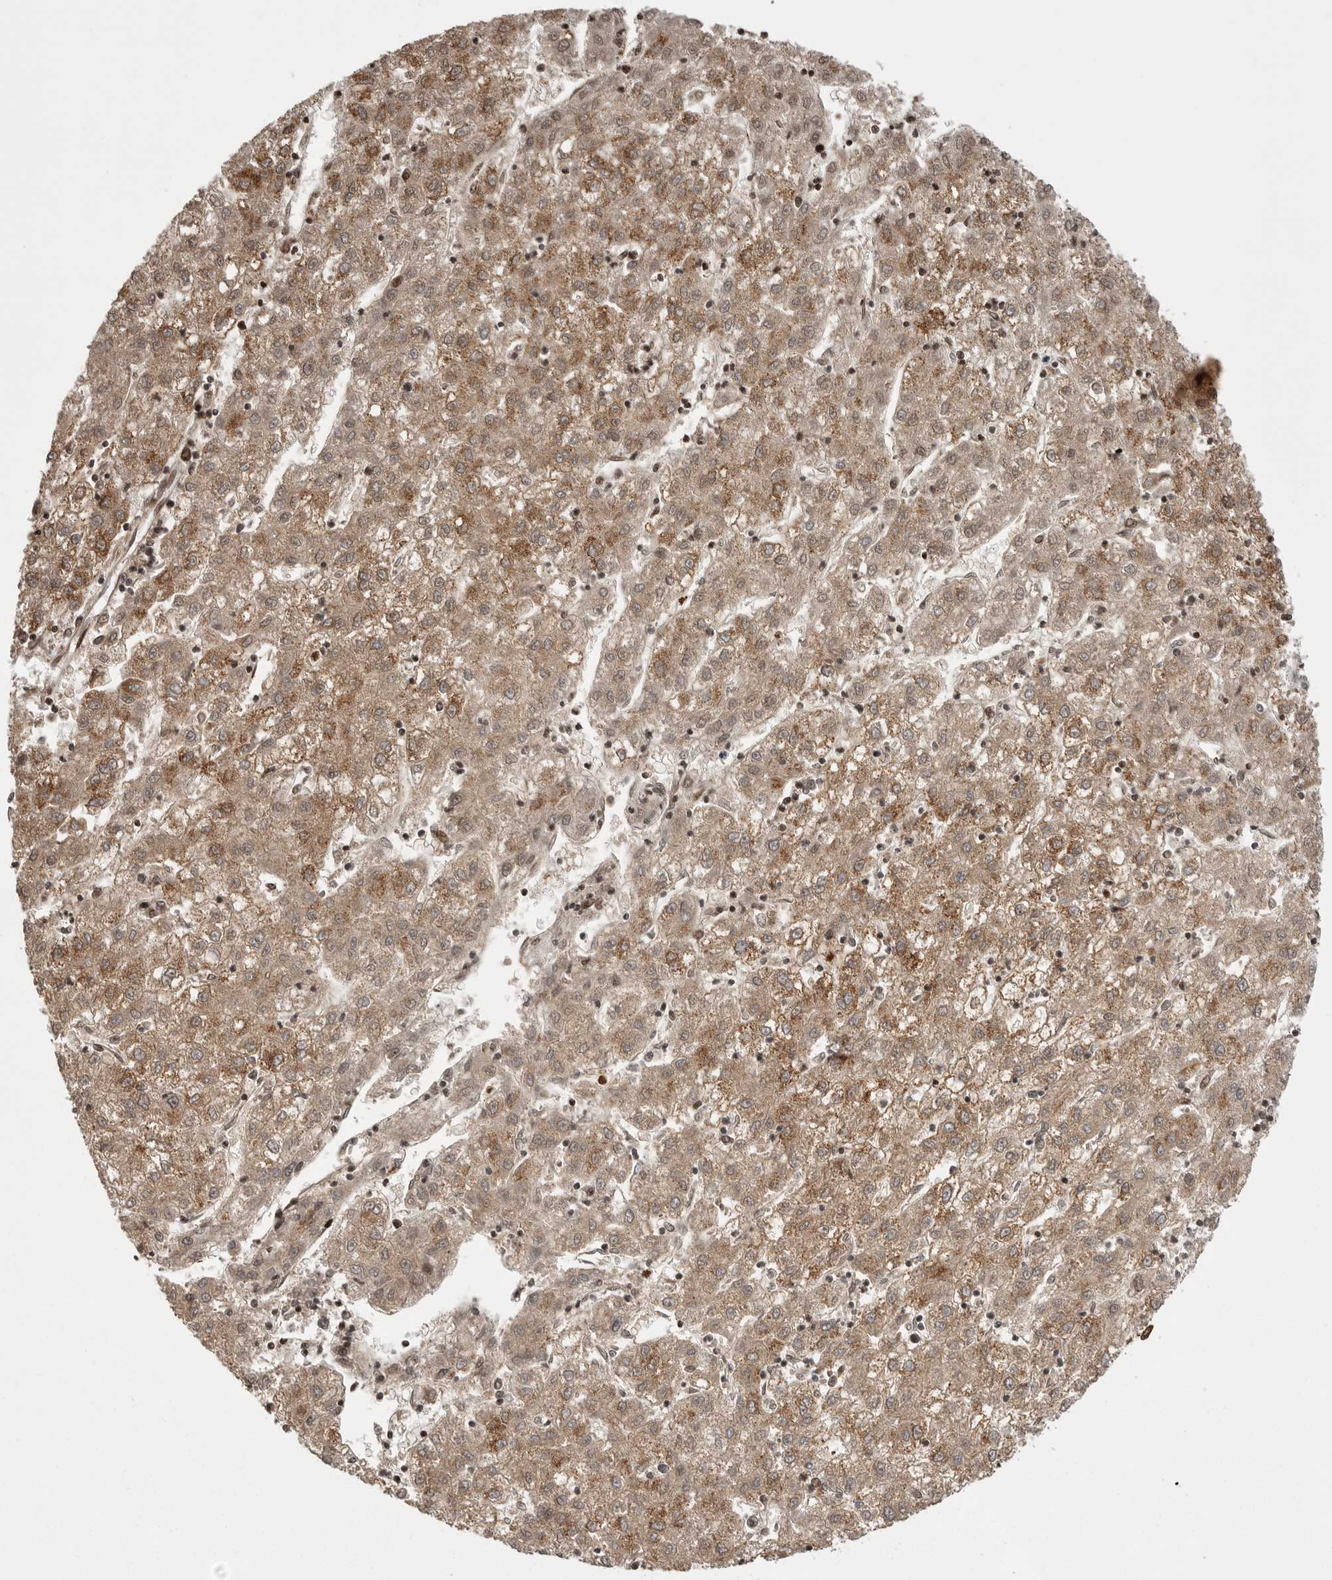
{"staining": {"intensity": "moderate", "quantity": ">75%", "location": "cytoplasmic/membranous,nuclear"}, "tissue": "liver cancer", "cell_type": "Tumor cells", "image_type": "cancer", "snomed": [{"axis": "morphology", "description": "Carcinoma, Hepatocellular, NOS"}, {"axis": "topography", "description": "Liver"}], "caption": "The histopathology image reveals staining of liver cancer (hepatocellular carcinoma), revealing moderate cytoplasmic/membranous and nuclear protein positivity (brown color) within tumor cells.", "gene": "OXR1", "patient": {"sex": "male", "age": 72}}